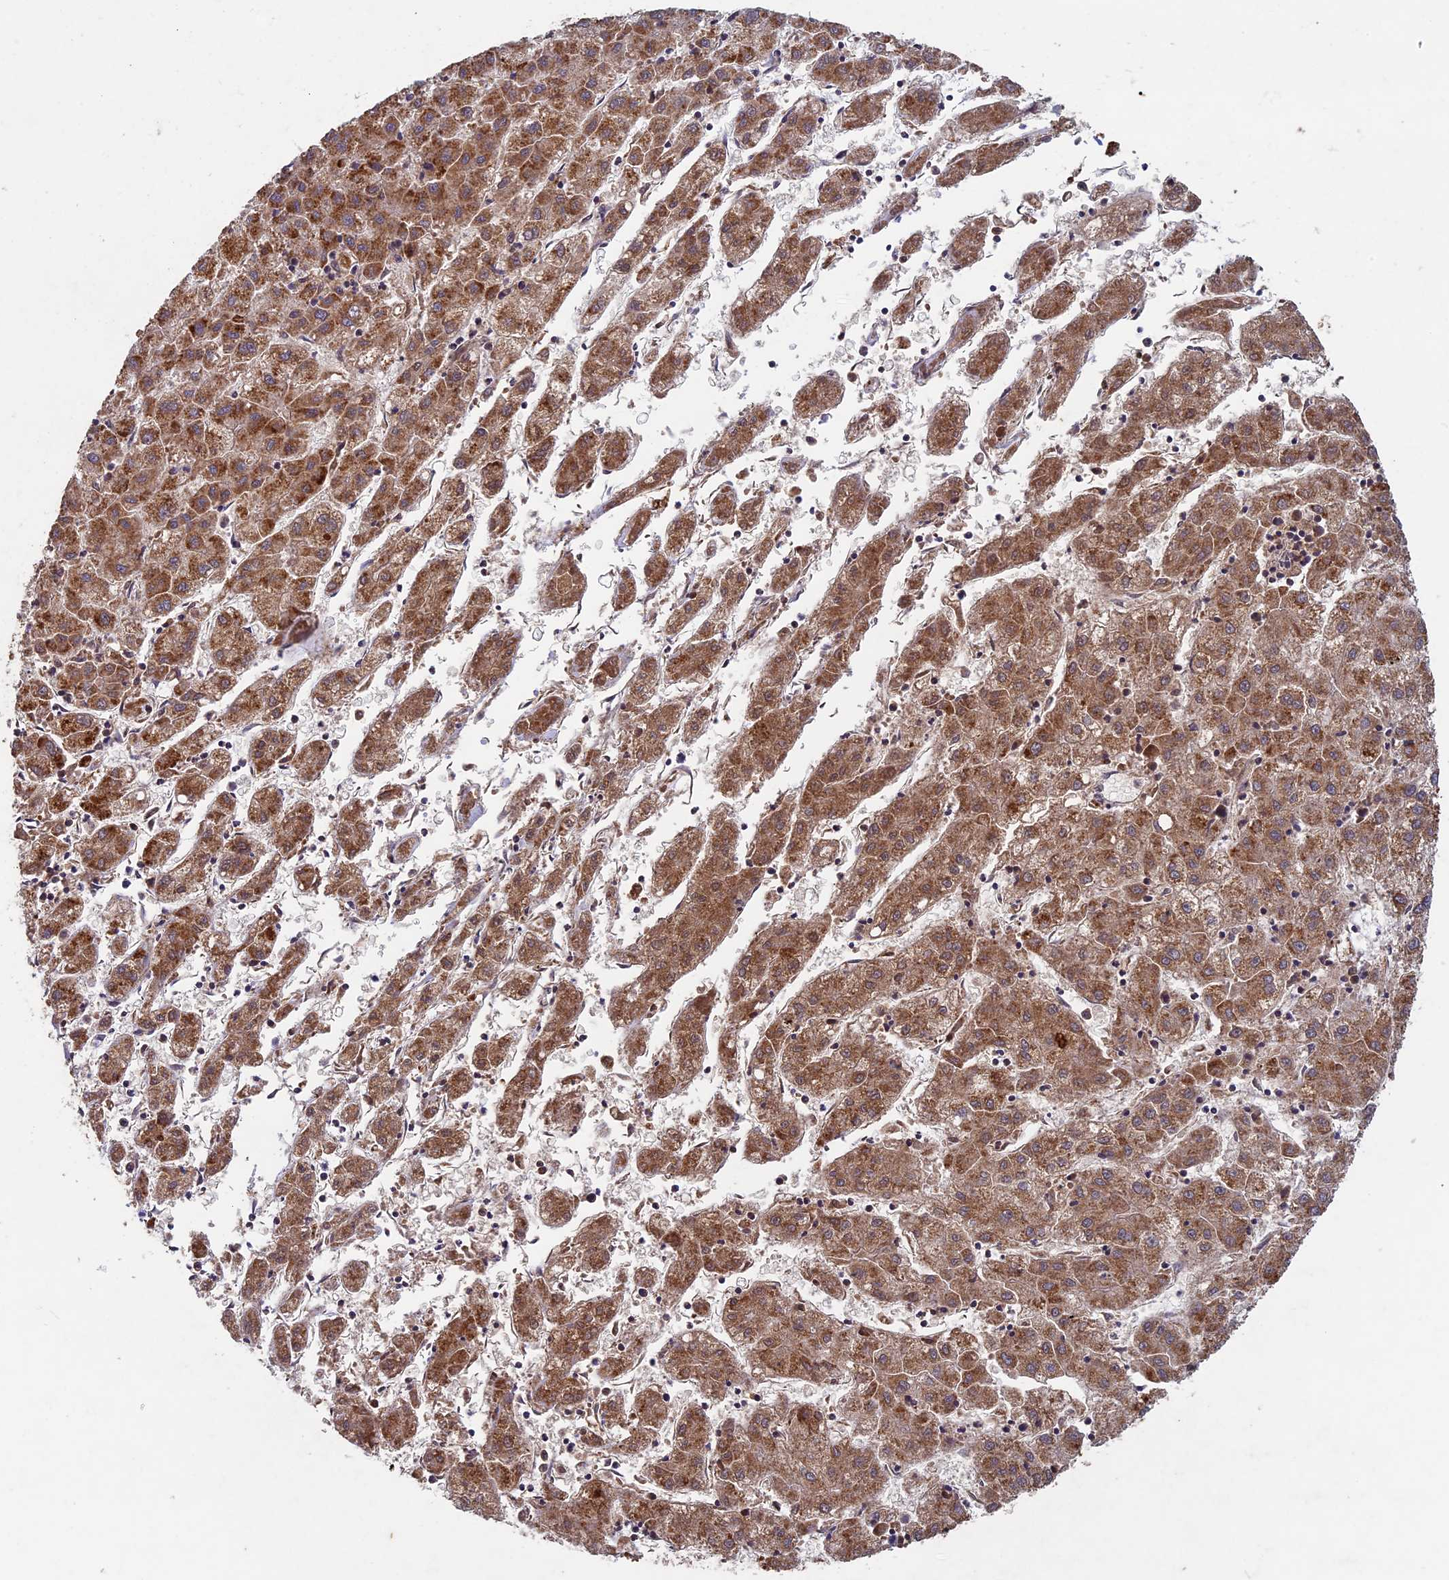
{"staining": {"intensity": "moderate", "quantity": ">75%", "location": "cytoplasmic/membranous"}, "tissue": "liver cancer", "cell_type": "Tumor cells", "image_type": "cancer", "snomed": [{"axis": "morphology", "description": "Carcinoma, Hepatocellular, NOS"}, {"axis": "topography", "description": "Liver"}], "caption": "Immunohistochemistry micrograph of neoplastic tissue: human liver cancer (hepatocellular carcinoma) stained using immunohistochemistry displays medium levels of moderate protein expression localized specifically in the cytoplasmic/membranous of tumor cells, appearing as a cytoplasmic/membranous brown color.", "gene": "RCCD1", "patient": {"sex": "male", "age": 72}}